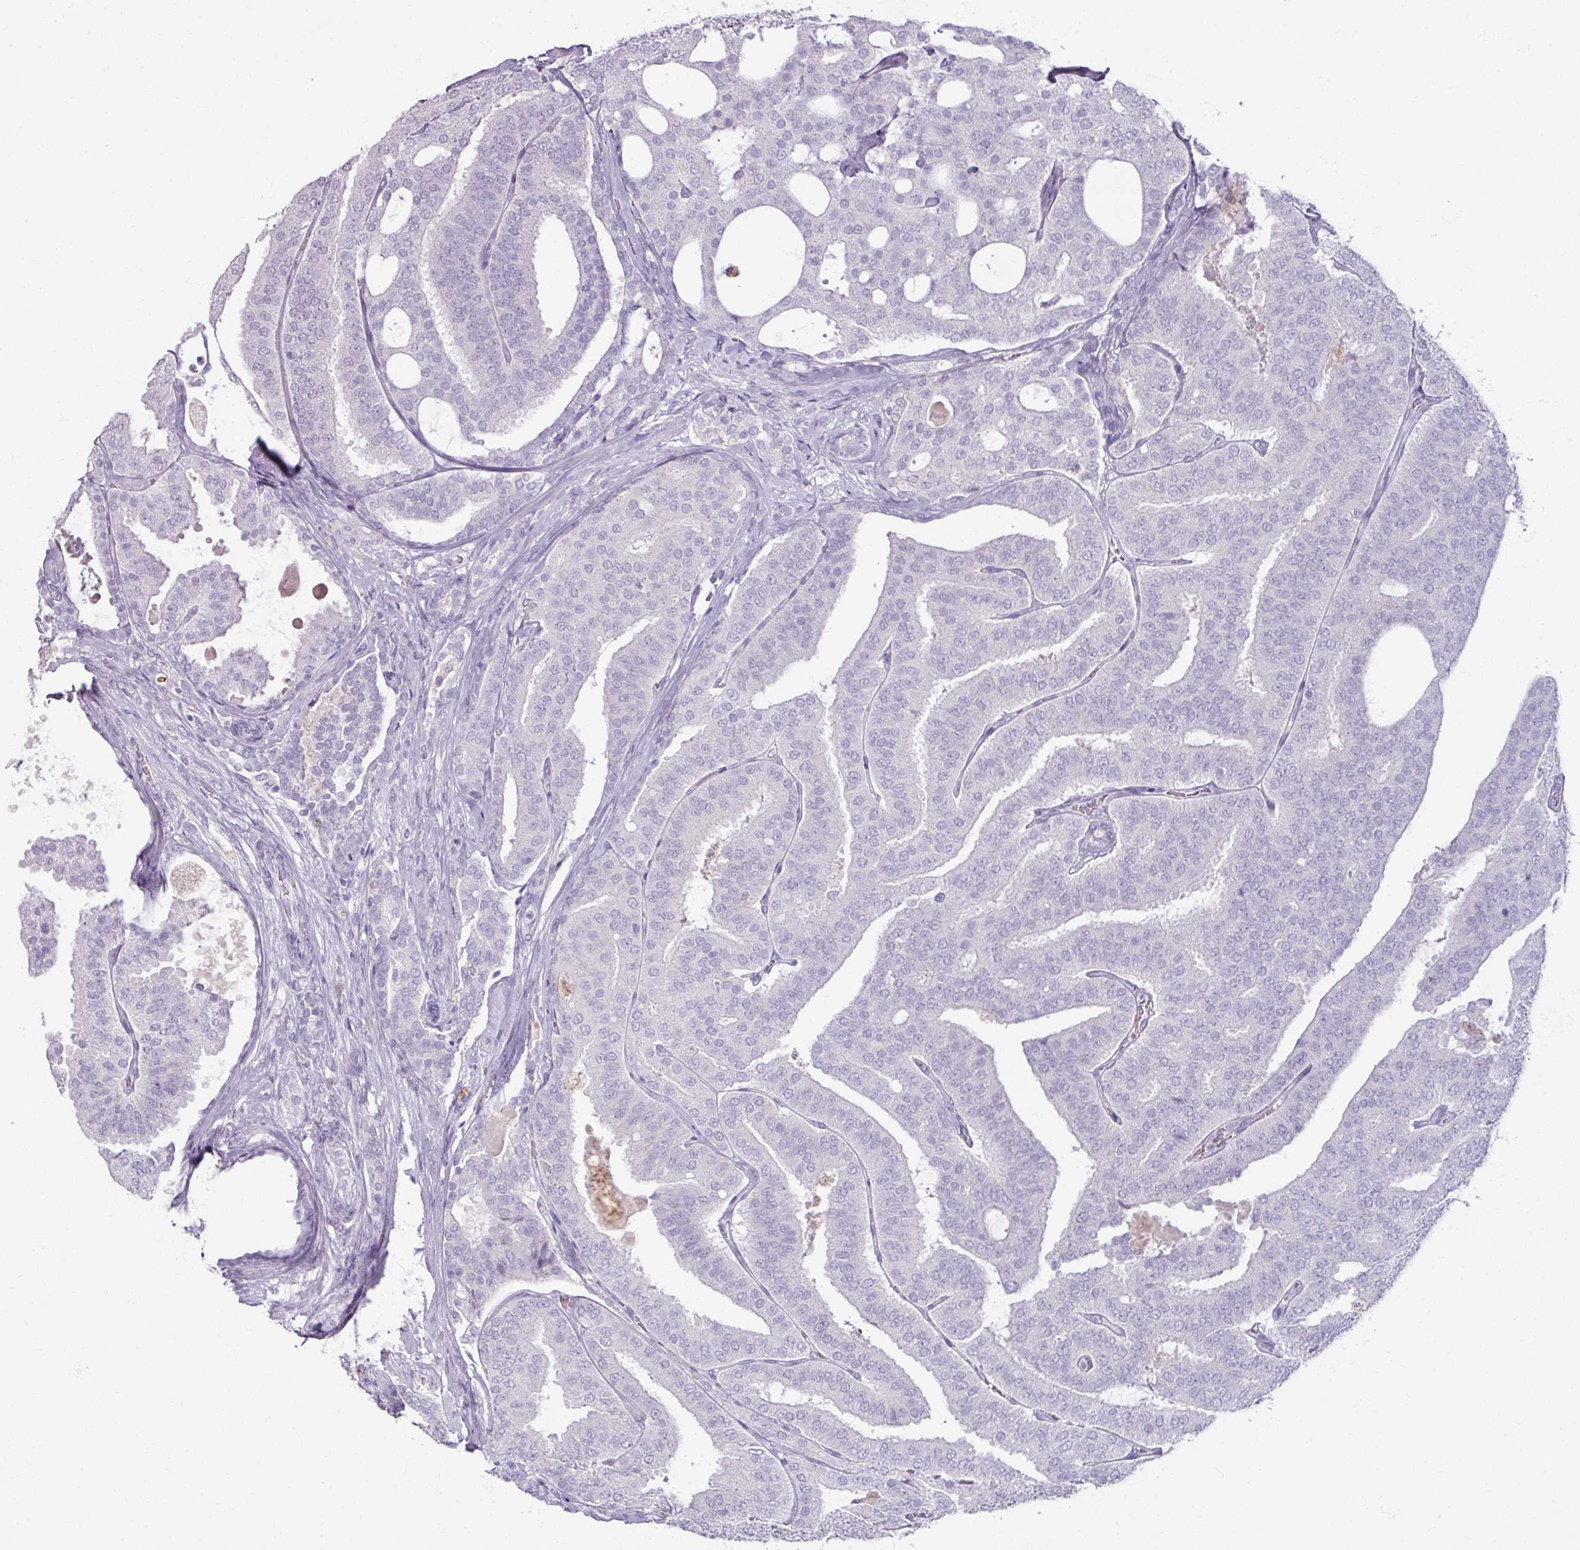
{"staining": {"intensity": "negative", "quantity": "none", "location": "none"}, "tissue": "prostate cancer", "cell_type": "Tumor cells", "image_type": "cancer", "snomed": [{"axis": "morphology", "description": "Adenocarcinoma, High grade"}, {"axis": "topography", "description": "Prostate"}], "caption": "DAB (3,3'-diaminobenzidine) immunohistochemical staining of human prostate high-grade adenocarcinoma displays no significant expression in tumor cells. (DAB immunohistochemistry (IHC), high magnification).", "gene": "SLC27A5", "patient": {"sex": "male", "age": 65}}